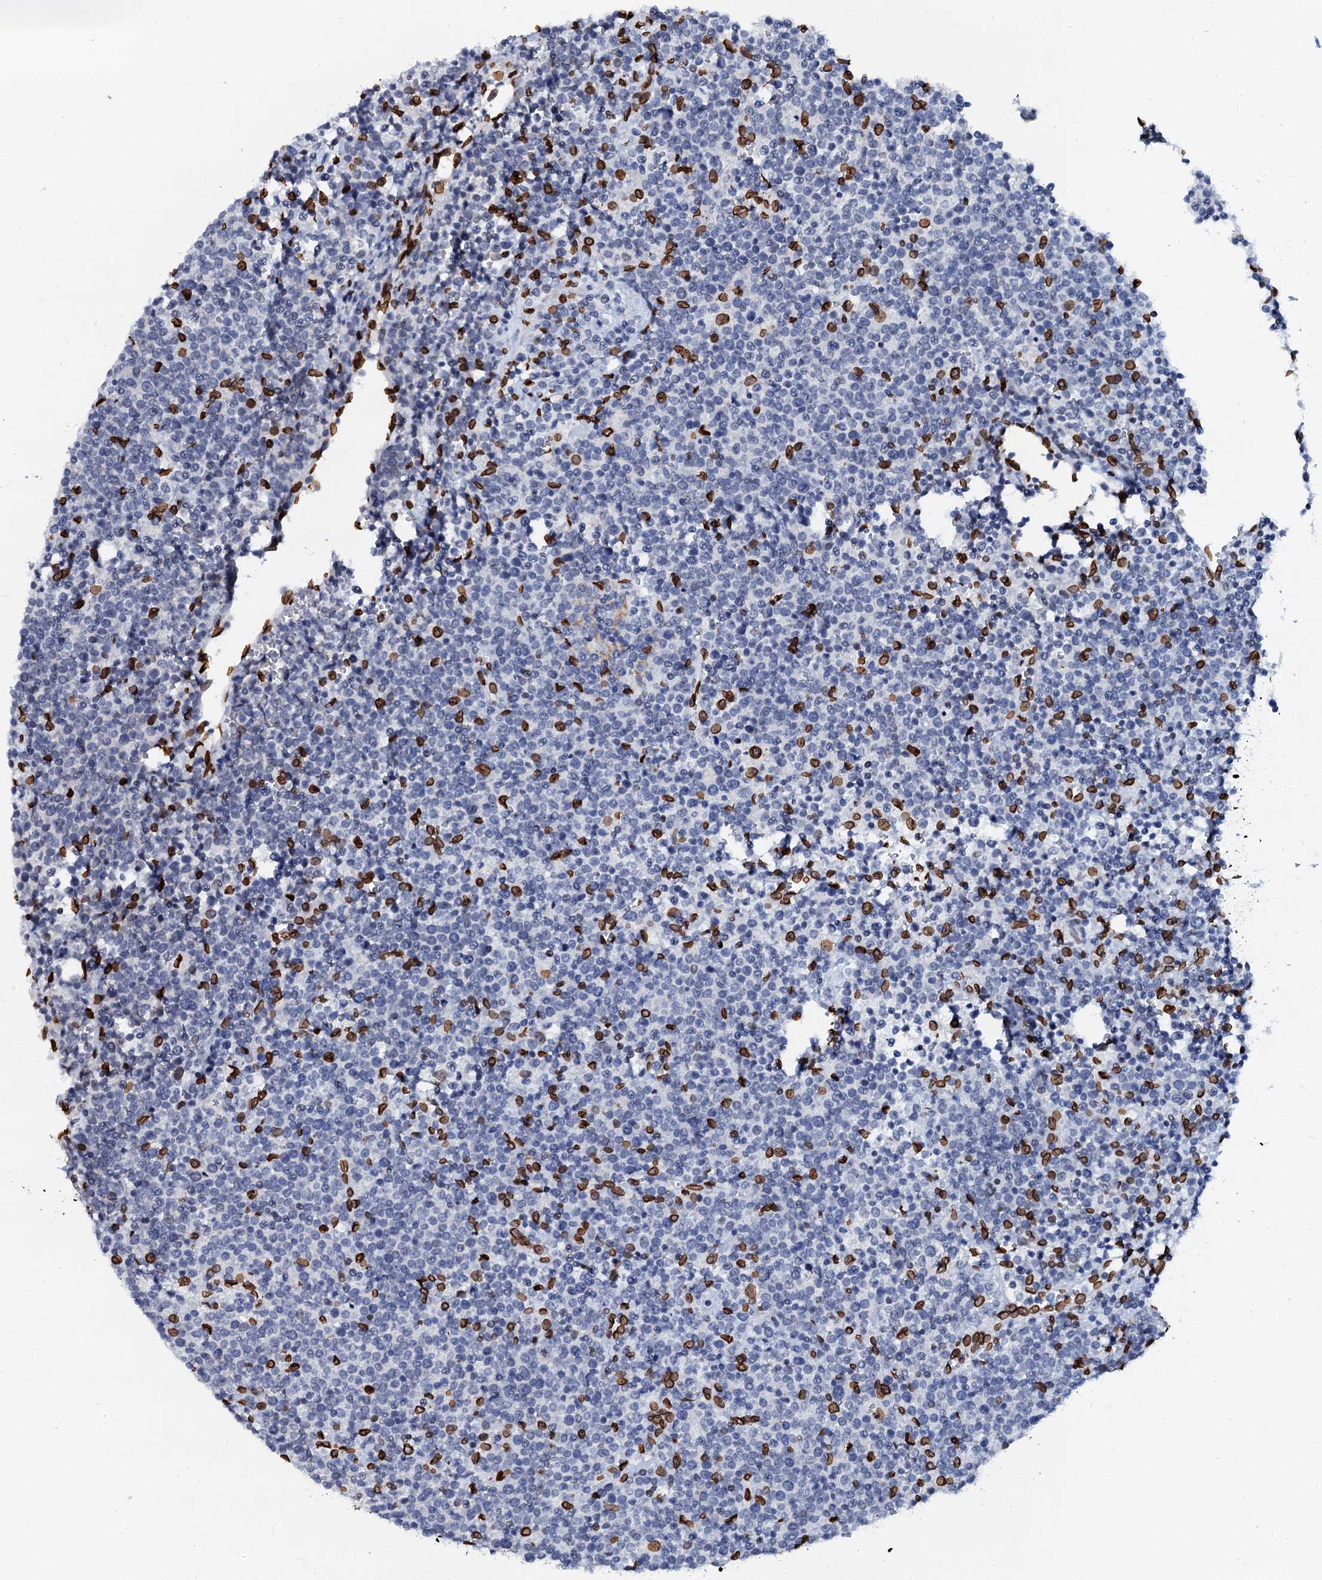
{"staining": {"intensity": "negative", "quantity": "none", "location": "none"}, "tissue": "lymphoma", "cell_type": "Tumor cells", "image_type": "cancer", "snomed": [{"axis": "morphology", "description": "Malignant lymphoma, non-Hodgkin's type, High grade"}, {"axis": "topography", "description": "Lymph node"}], "caption": "The image reveals no staining of tumor cells in malignant lymphoma, non-Hodgkin's type (high-grade).", "gene": "KATNAL2", "patient": {"sex": "male", "age": 61}}